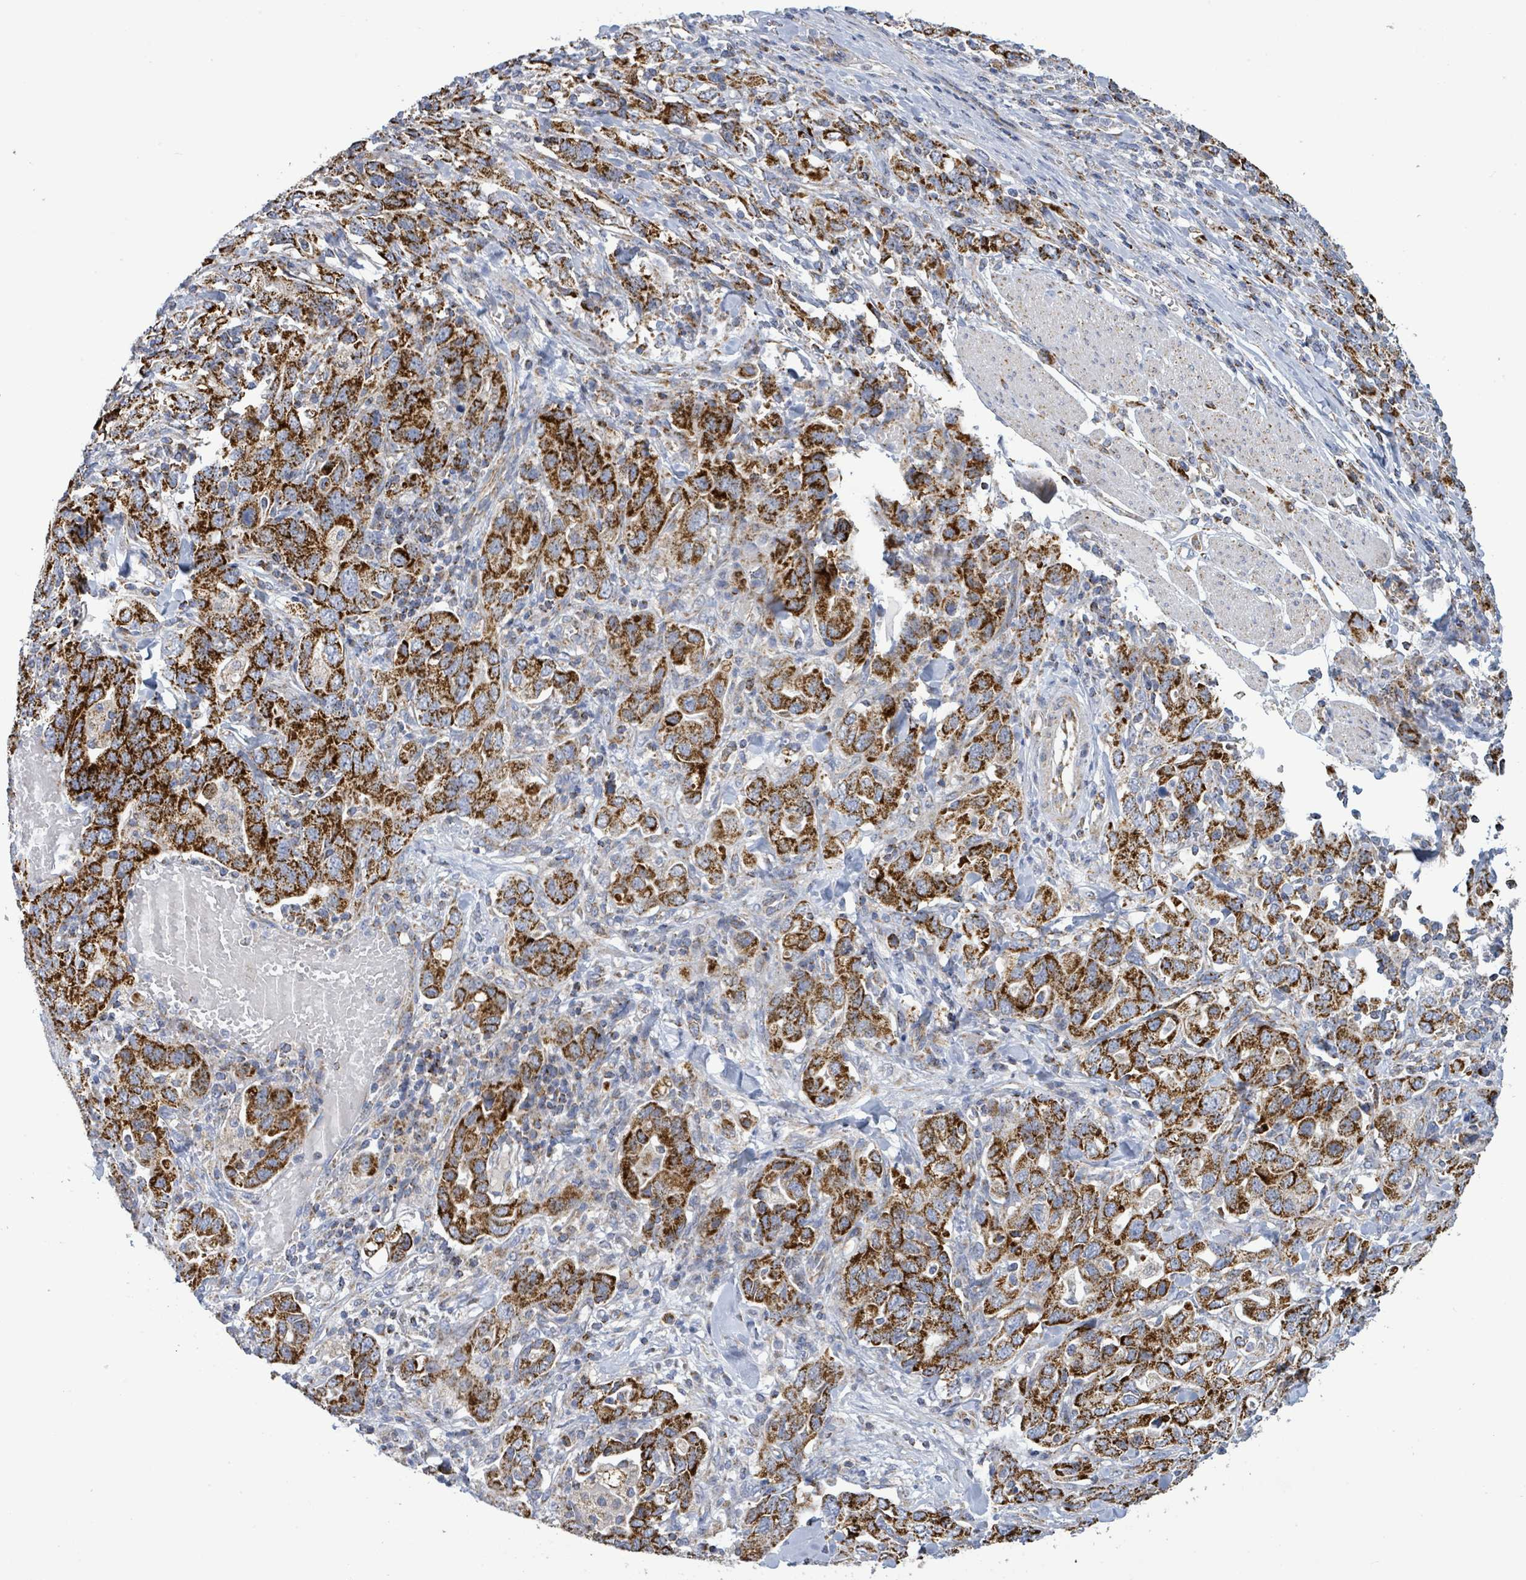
{"staining": {"intensity": "strong", "quantity": ">75%", "location": "cytoplasmic/membranous"}, "tissue": "stomach cancer", "cell_type": "Tumor cells", "image_type": "cancer", "snomed": [{"axis": "morphology", "description": "Adenocarcinoma, NOS"}, {"axis": "topography", "description": "Stomach, upper"}, {"axis": "topography", "description": "Stomach"}], "caption": "A micrograph of human stomach cancer (adenocarcinoma) stained for a protein shows strong cytoplasmic/membranous brown staining in tumor cells. Nuclei are stained in blue.", "gene": "SUCLG2", "patient": {"sex": "male", "age": 62}}